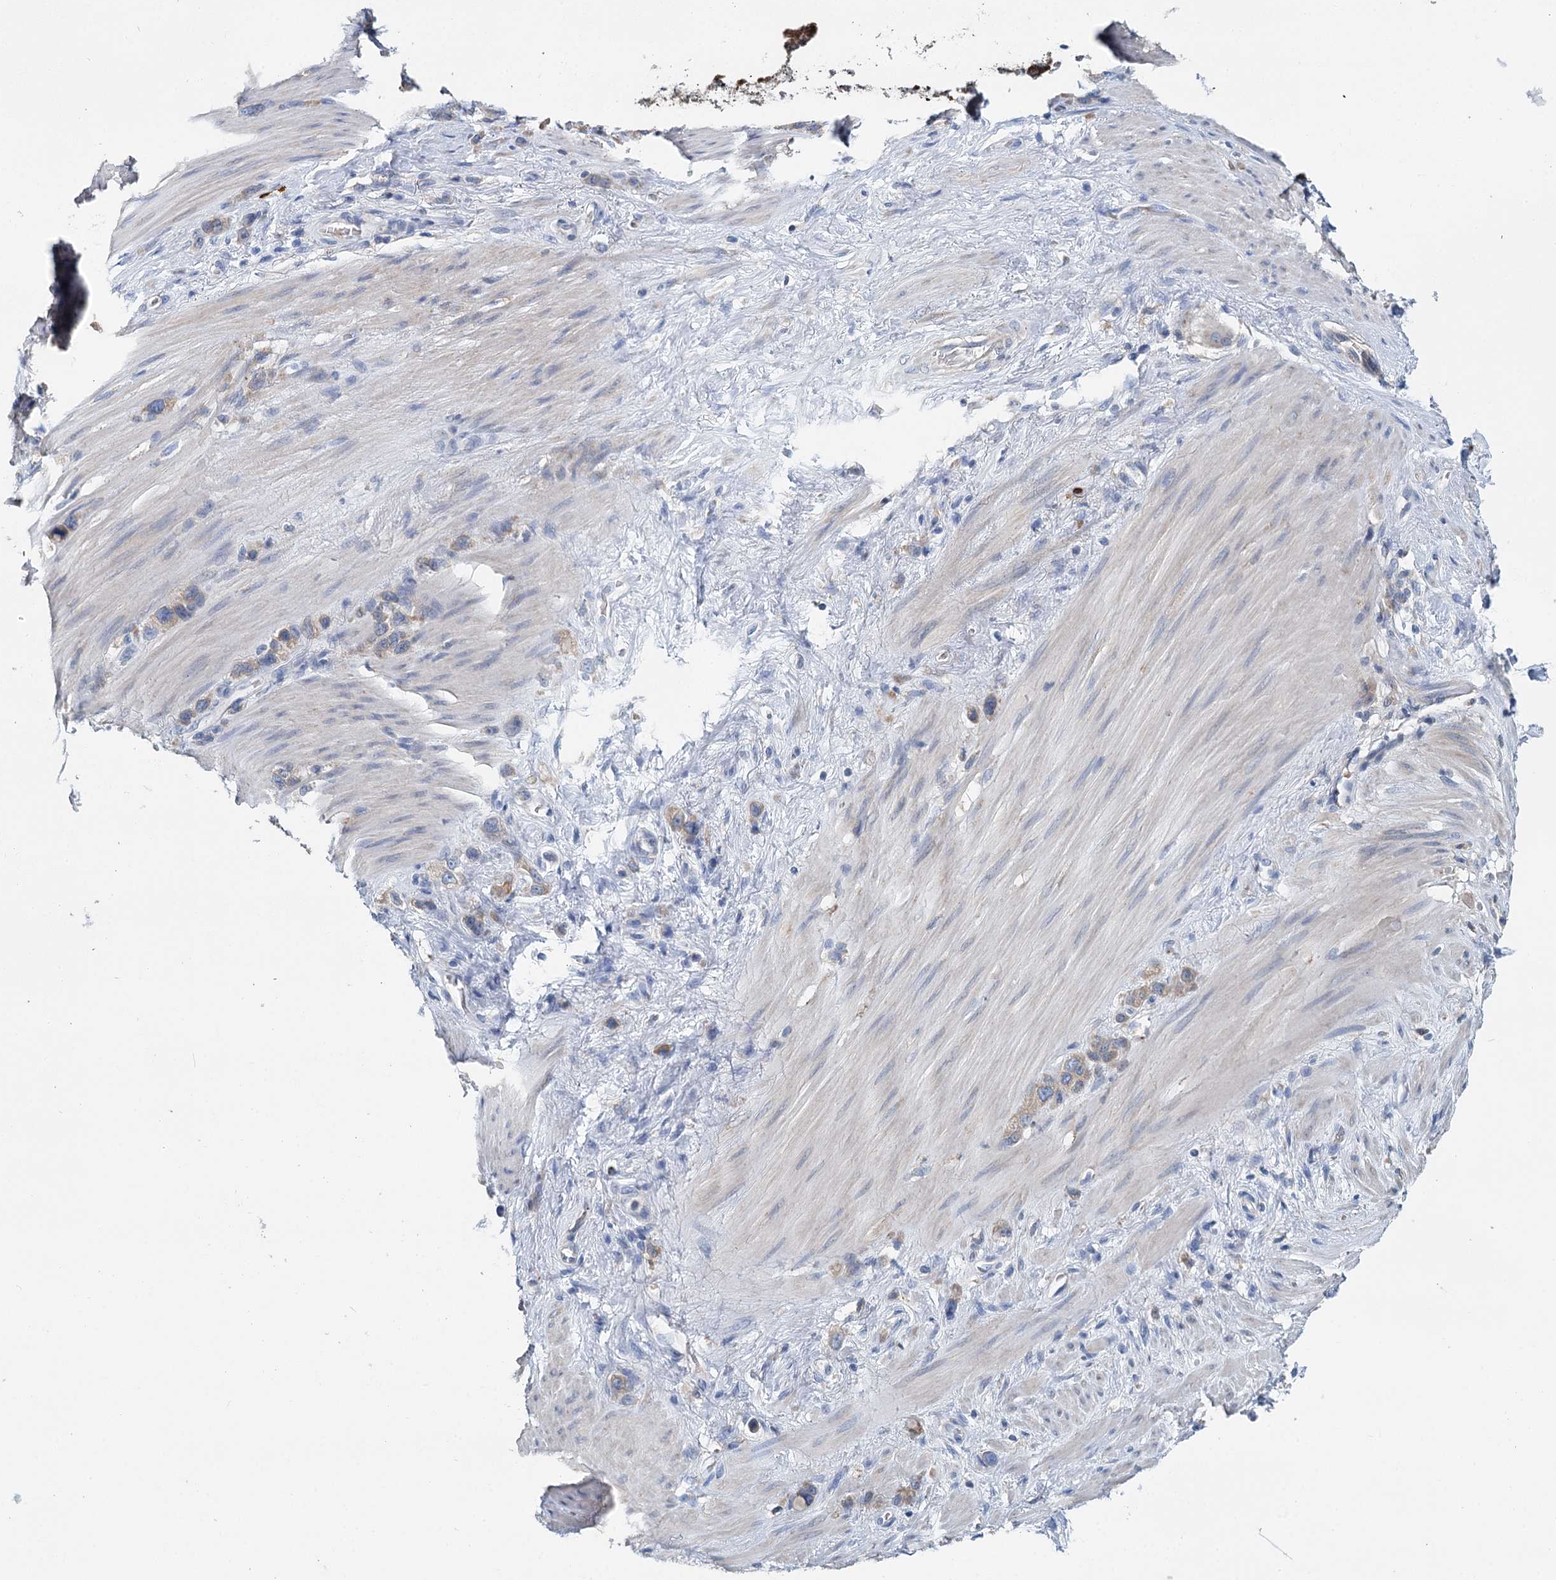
{"staining": {"intensity": "weak", "quantity": "25%-75%", "location": "cytoplasmic/membranous"}, "tissue": "stomach cancer", "cell_type": "Tumor cells", "image_type": "cancer", "snomed": [{"axis": "morphology", "description": "Adenocarcinoma, NOS"}, {"axis": "morphology", "description": "Adenocarcinoma, High grade"}, {"axis": "topography", "description": "Stomach, upper"}, {"axis": "topography", "description": "Stomach, lower"}], "caption": "Brown immunohistochemical staining in human stomach cancer shows weak cytoplasmic/membranous staining in approximately 25%-75% of tumor cells.", "gene": "ANKRD16", "patient": {"sex": "female", "age": 65}}